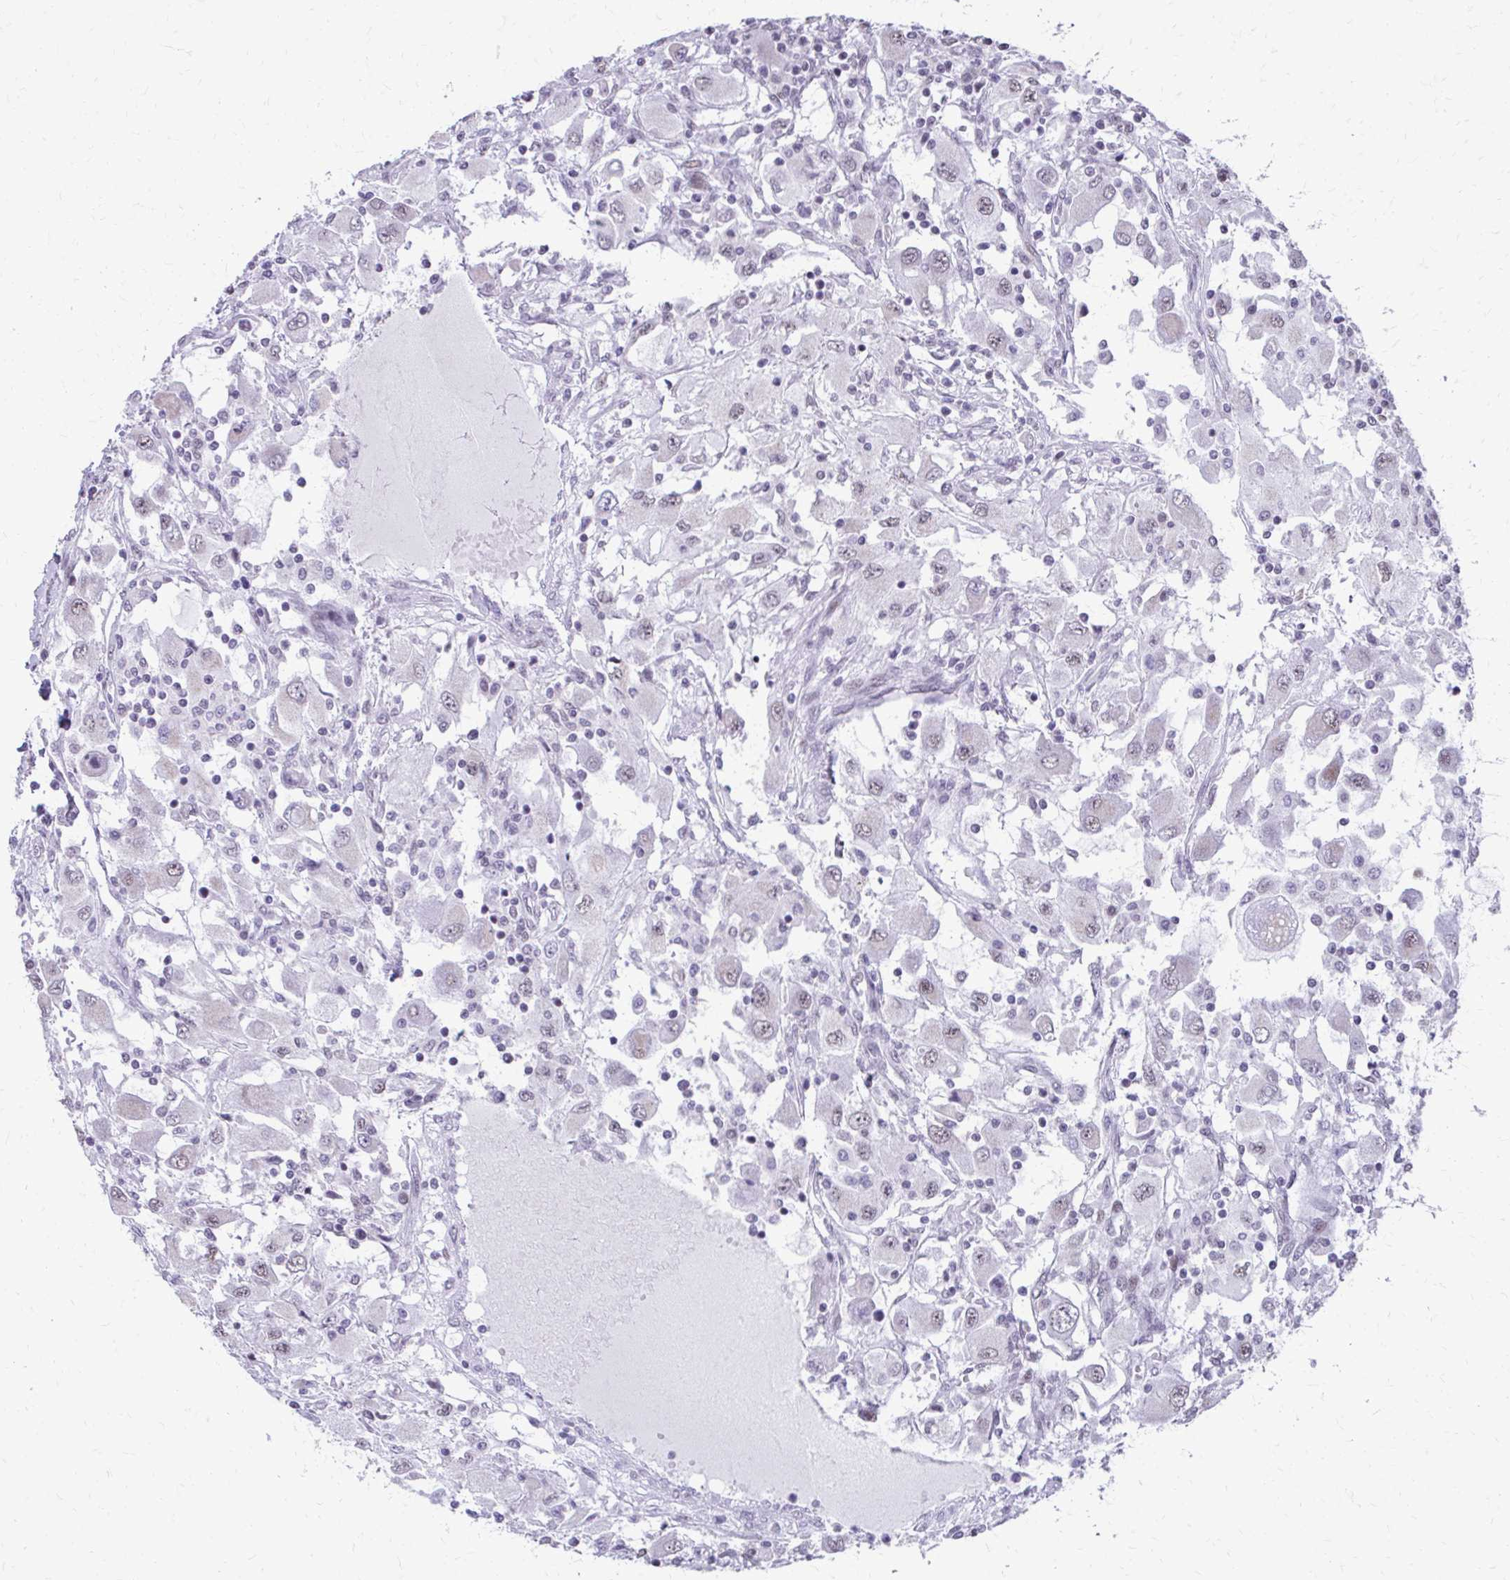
{"staining": {"intensity": "weak", "quantity": "<25%", "location": "nuclear"}, "tissue": "renal cancer", "cell_type": "Tumor cells", "image_type": "cancer", "snomed": [{"axis": "morphology", "description": "Adenocarcinoma, NOS"}, {"axis": "topography", "description": "Kidney"}], "caption": "A high-resolution photomicrograph shows immunohistochemistry (IHC) staining of renal adenocarcinoma, which exhibits no significant positivity in tumor cells.", "gene": "SS18", "patient": {"sex": "female", "age": 67}}